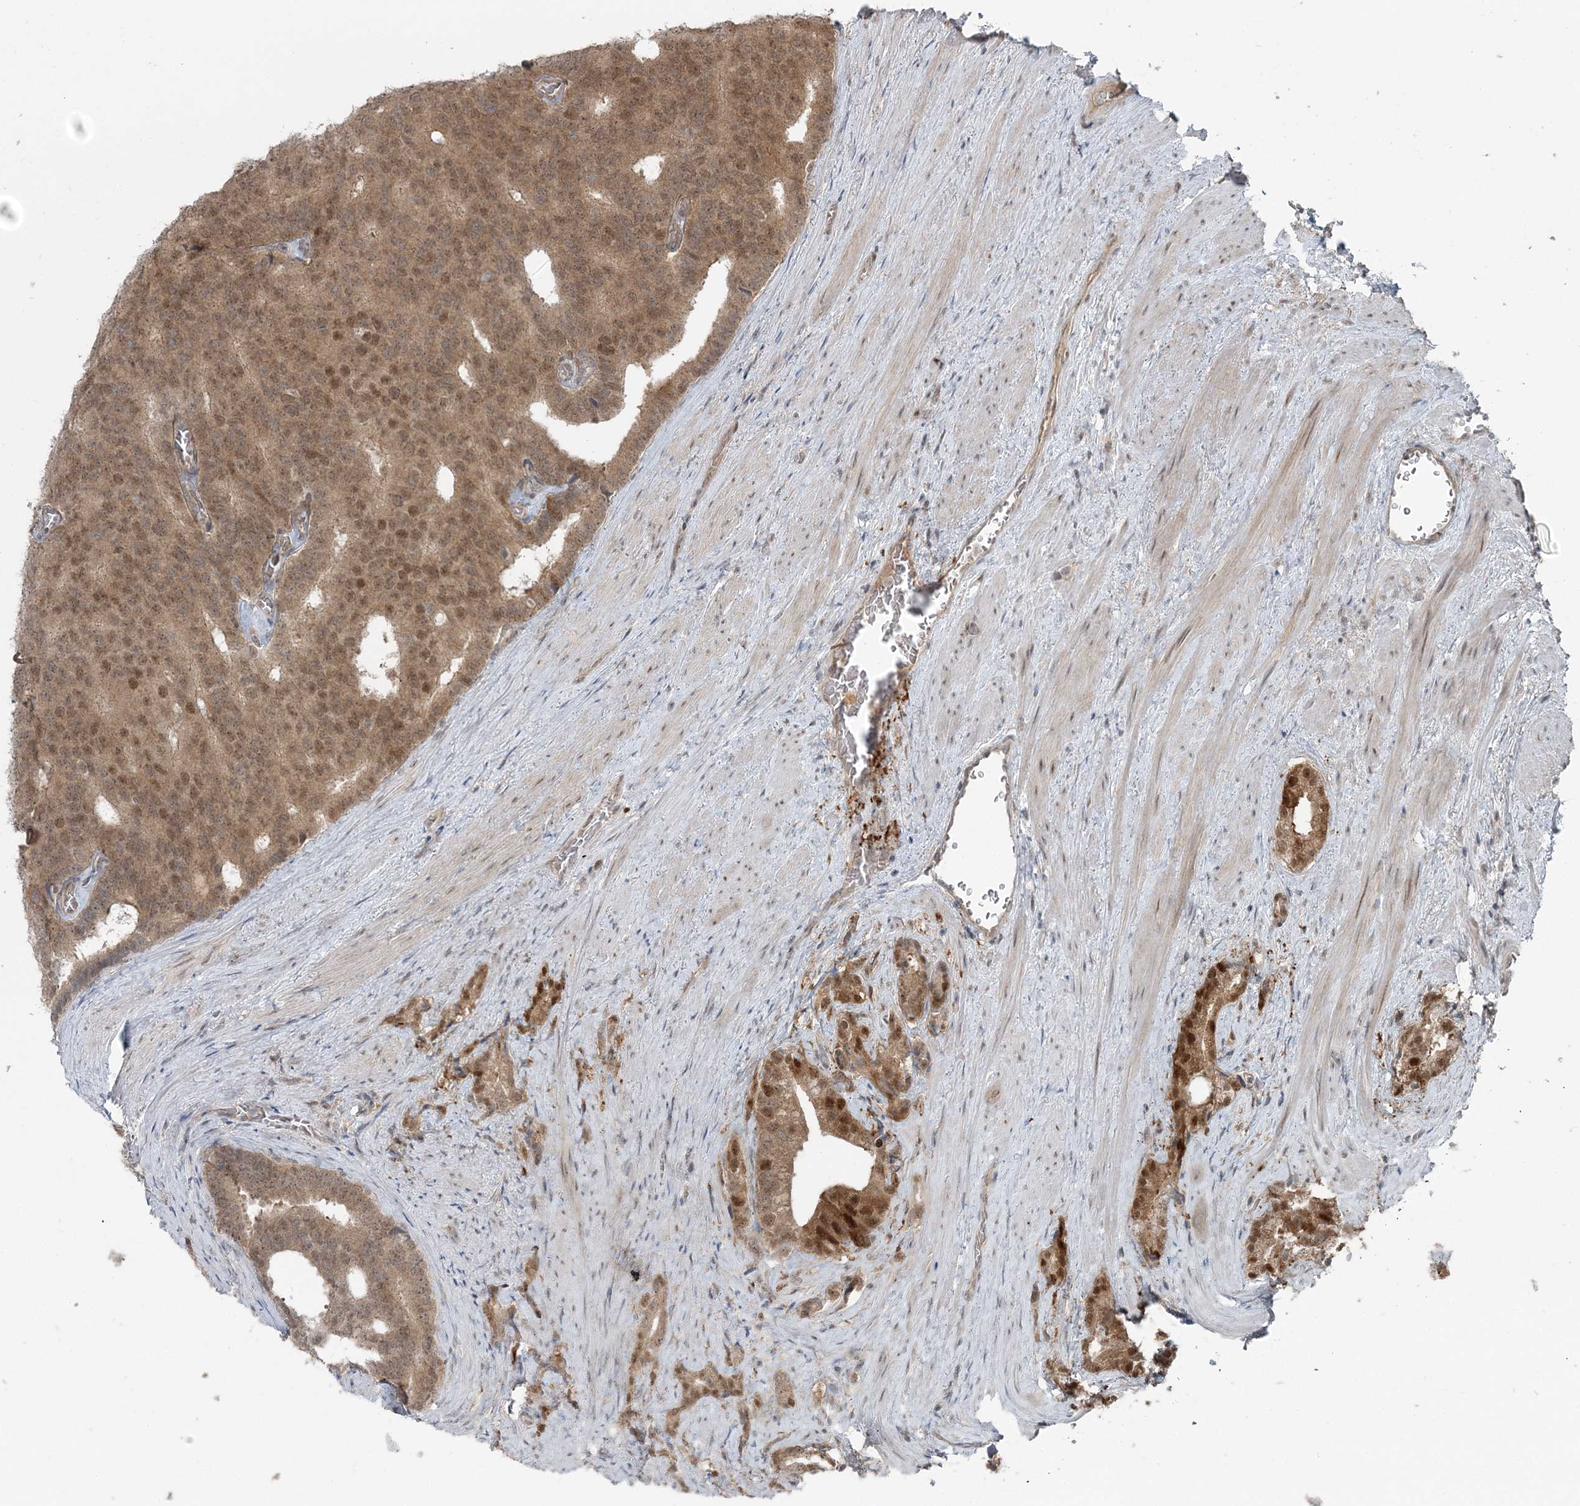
{"staining": {"intensity": "moderate", "quantity": ">75%", "location": "cytoplasmic/membranous,nuclear"}, "tissue": "prostate cancer", "cell_type": "Tumor cells", "image_type": "cancer", "snomed": [{"axis": "morphology", "description": "Adenocarcinoma, Low grade"}, {"axis": "topography", "description": "Prostate"}], "caption": "This photomicrograph shows immunohistochemistry staining of prostate cancer (low-grade adenocarcinoma), with medium moderate cytoplasmic/membranous and nuclear positivity in about >75% of tumor cells.", "gene": "FBXL17", "patient": {"sex": "male", "age": 71}}